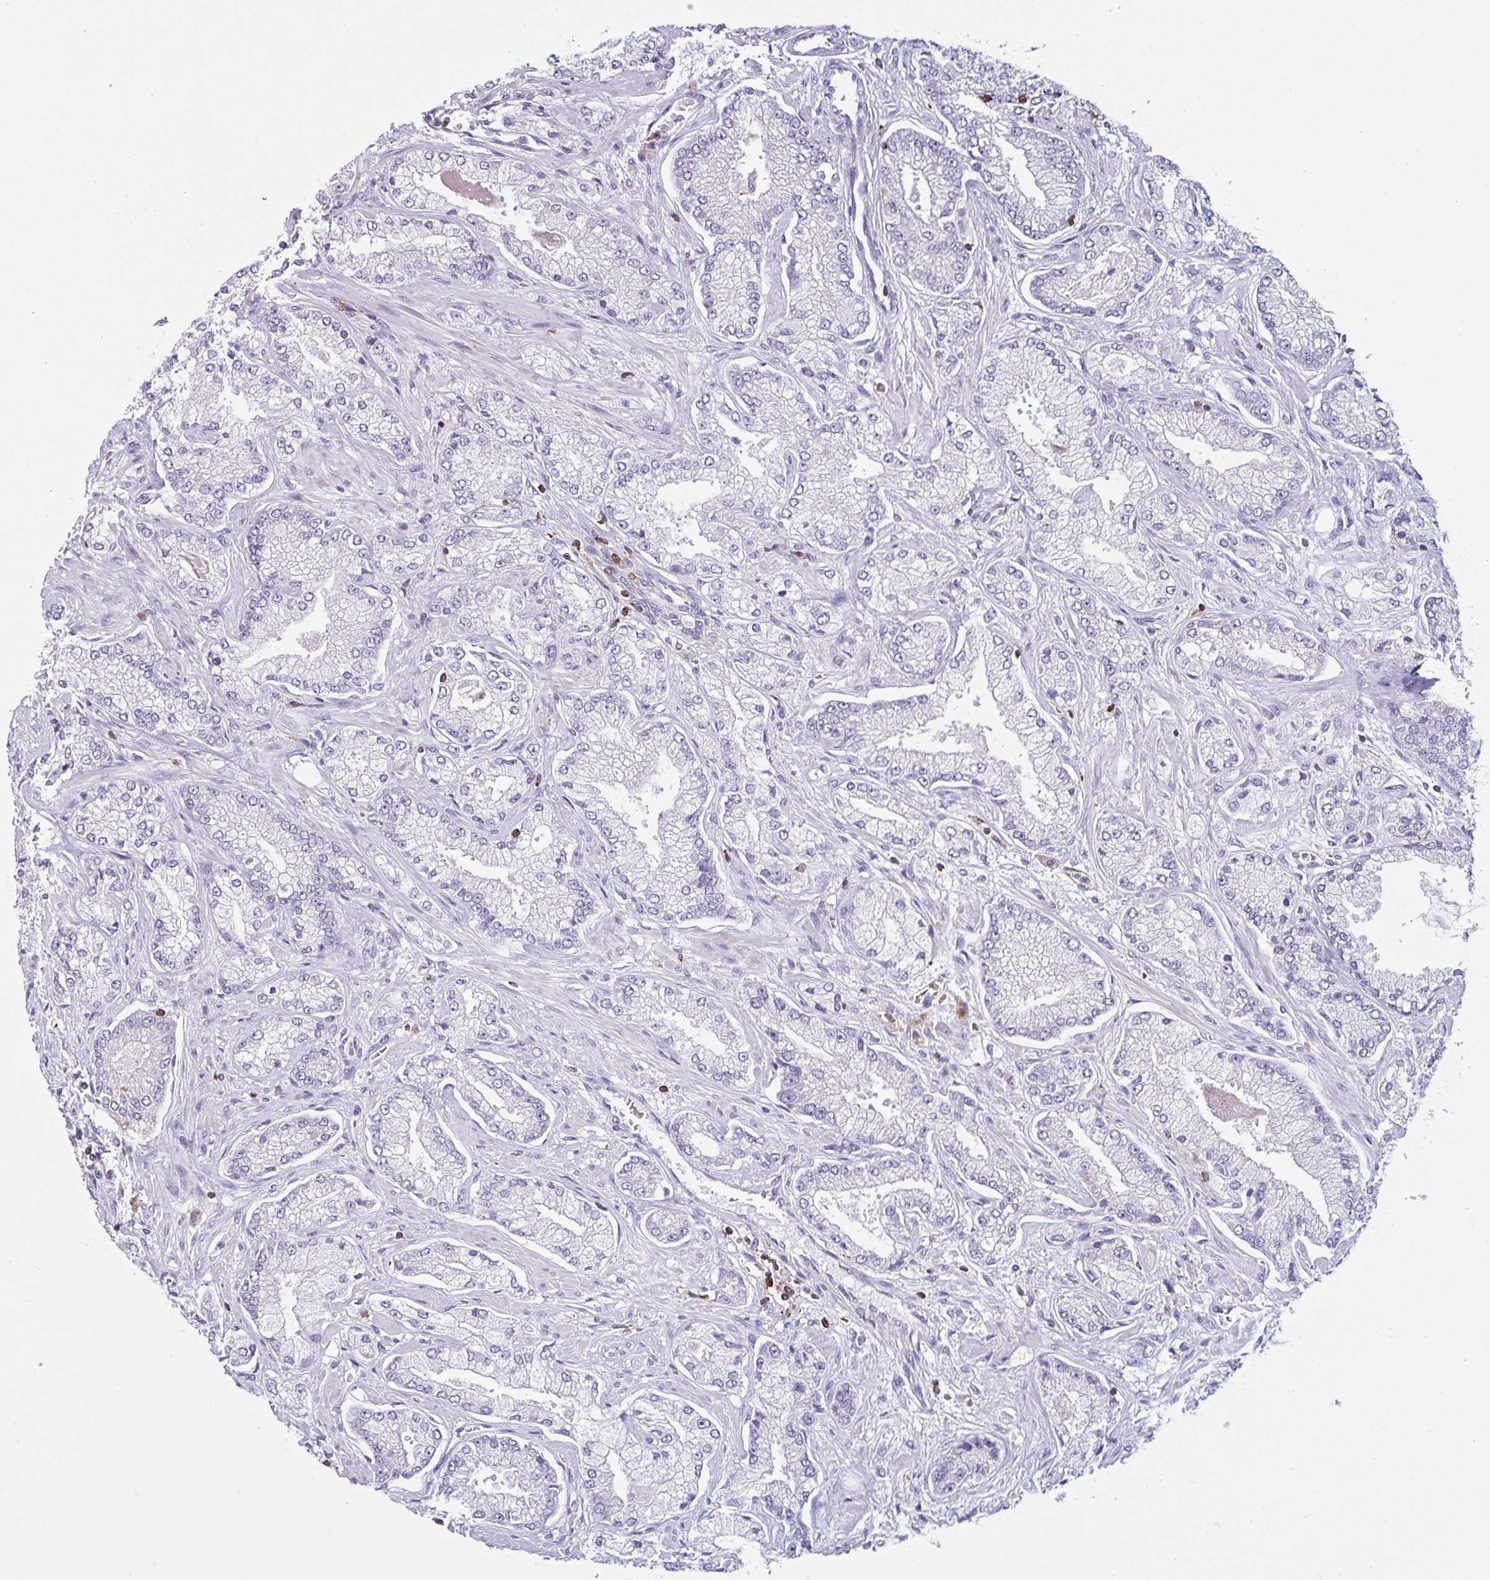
{"staining": {"intensity": "negative", "quantity": "none", "location": "none"}, "tissue": "prostate cancer", "cell_type": "Tumor cells", "image_type": "cancer", "snomed": [{"axis": "morphology", "description": "Normal tissue, NOS"}, {"axis": "morphology", "description": "Adenocarcinoma, High grade"}, {"axis": "topography", "description": "Prostate"}, {"axis": "topography", "description": "Peripheral nerve tissue"}], "caption": "A high-resolution micrograph shows immunohistochemistry (IHC) staining of prostate cancer (high-grade adenocarcinoma), which exhibits no significant staining in tumor cells. (DAB (3,3'-diaminobenzidine) IHC with hematoxylin counter stain).", "gene": "CD80", "patient": {"sex": "male", "age": 68}}